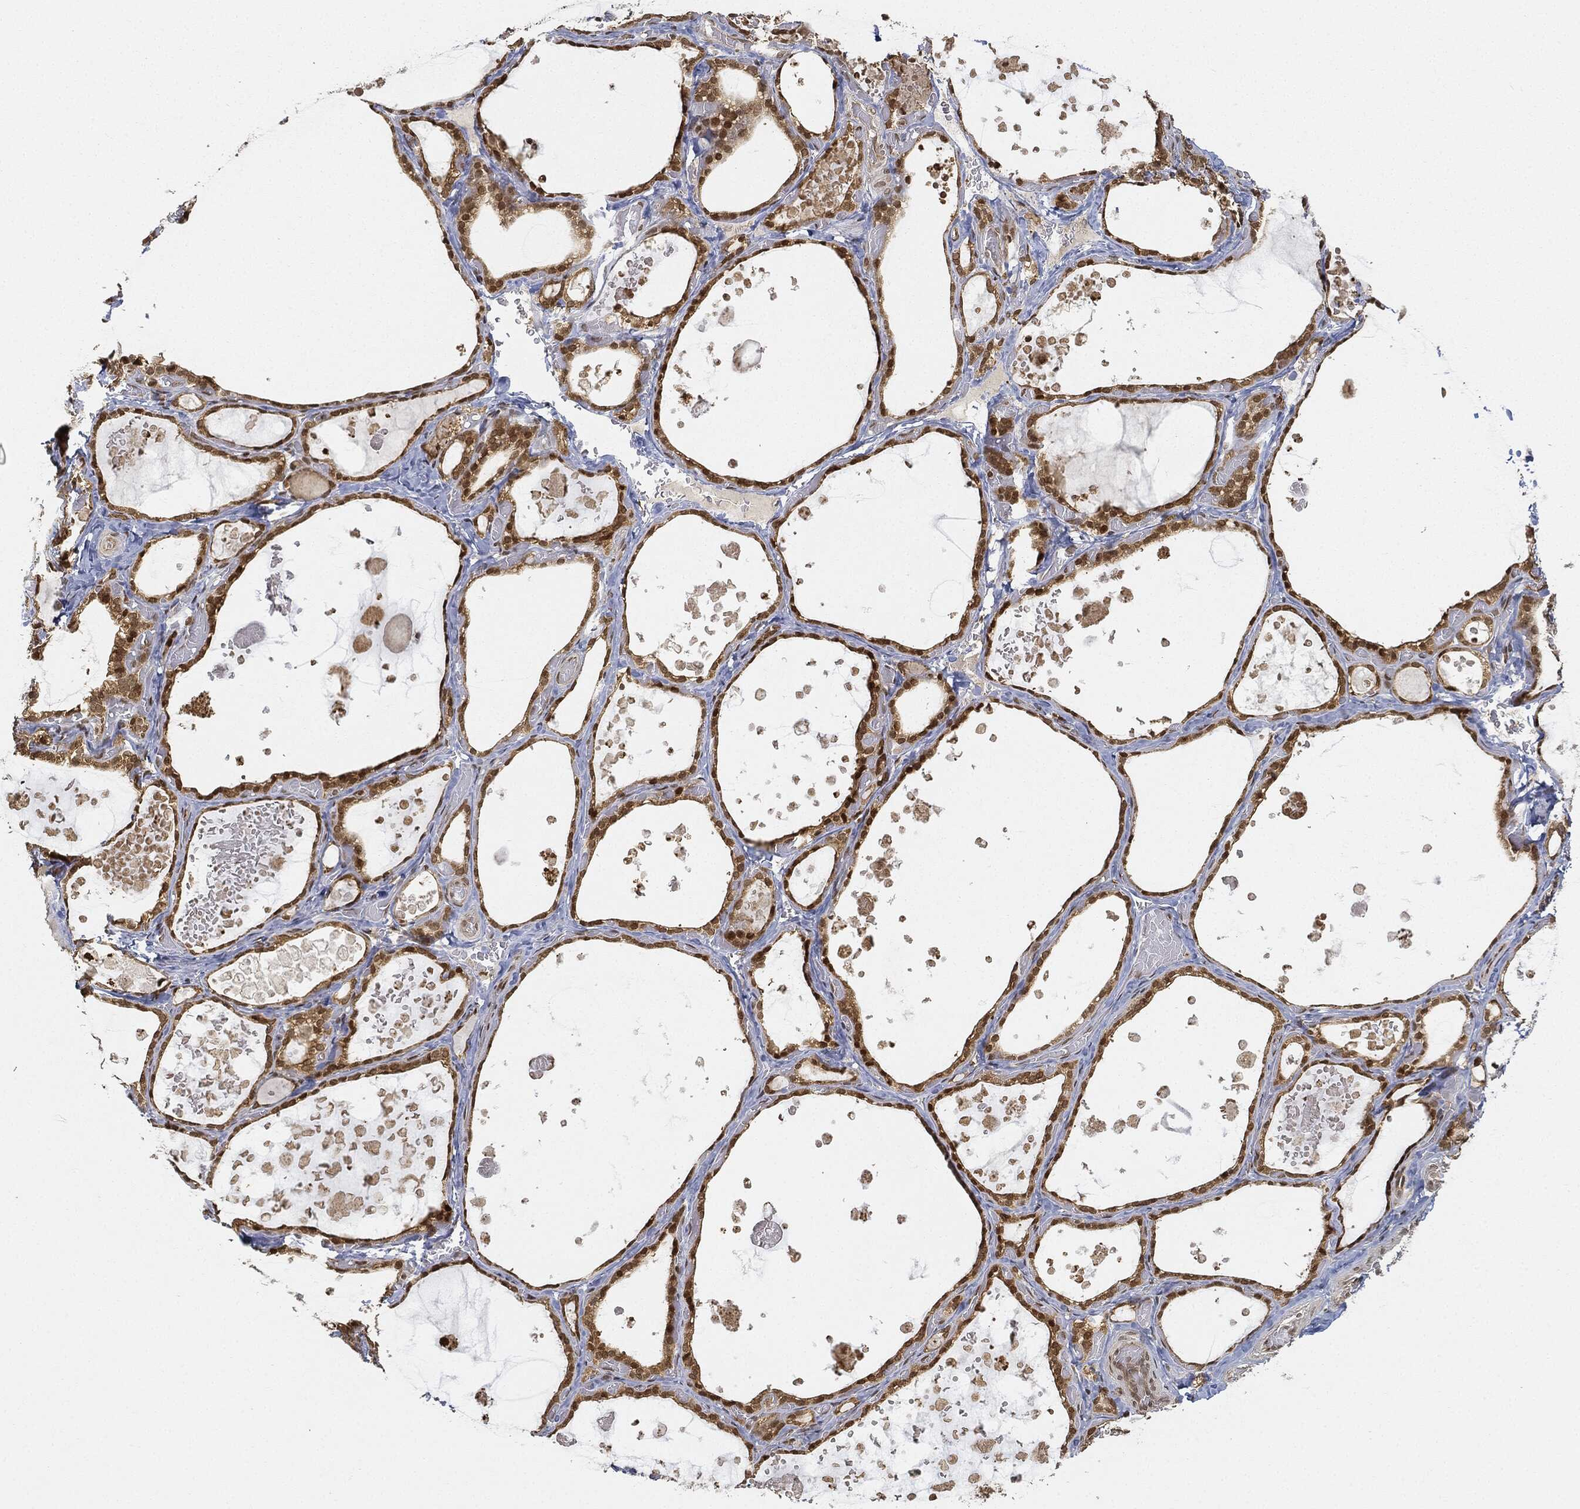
{"staining": {"intensity": "strong", "quantity": "25%-75%", "location": "nuclear"}, "tissue": "thyroid gland", "cell_type": "Glandular cells", "image_type": "normal", "snomed": [{"axis": "morphology", "description": "Normal tissue, NOS"}, {"axis": "topography", "description": "Thyroid gland"}], "caption": "This is a photomicrograph of IHC staining of normal thyroid gland, which shows strong staining in the nuclear of glandular cells.", "gene": "CIB1", "patient": {"sex": "female", "age": 56}}